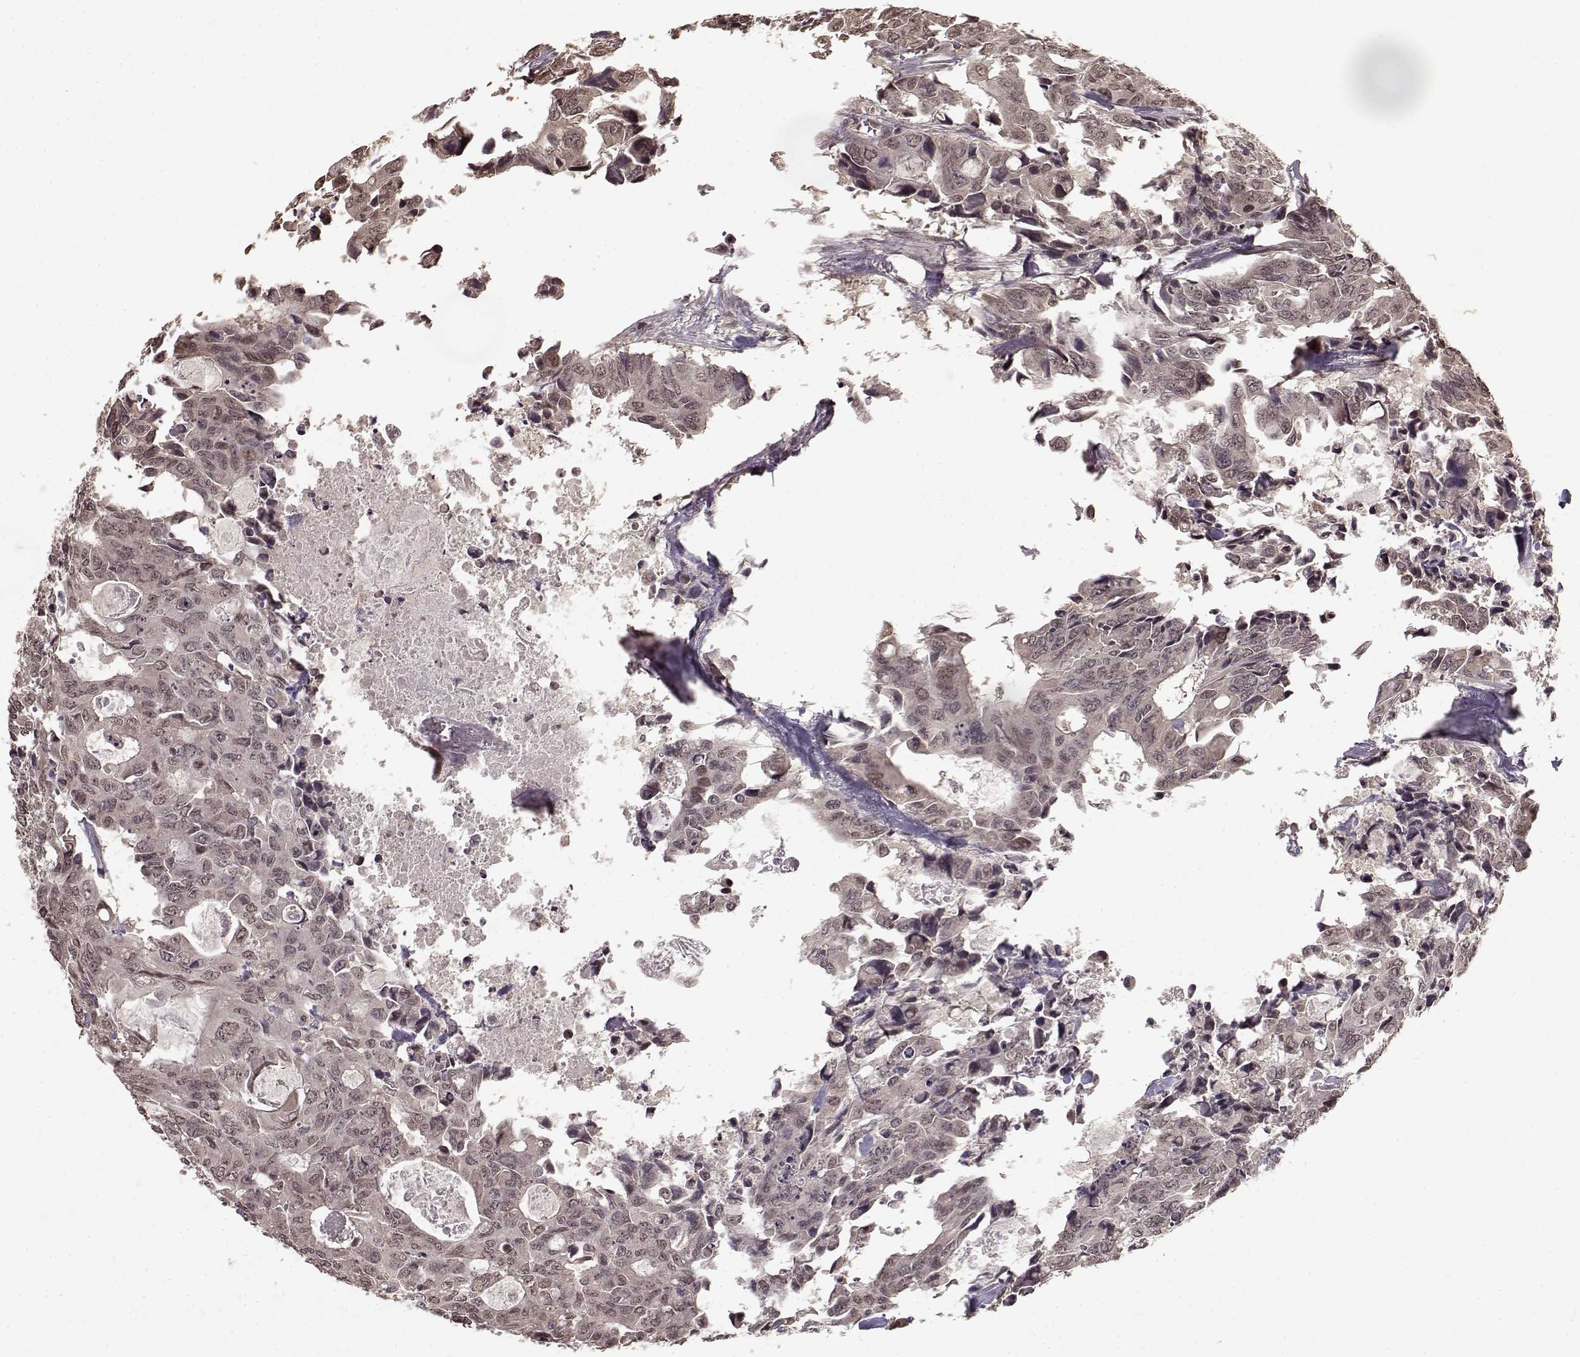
{"staining": {"intensity": "negative", "quantity": "none", "location": "none"}, "tissue": "colorectal cancer", "cell_type": "Tumor cells", "image_type": "cancer", "snomed": [{"axis": "morphology", "description": "Adenocarcinoma, NOS"}, {"axis": "topography", "description": "Rectum"}], "caption": "Tumor cells show no significant protein positivity in colorectal cancer.", "gene": "NTRK2", "patient": {"sex": "male", "age": 76}}